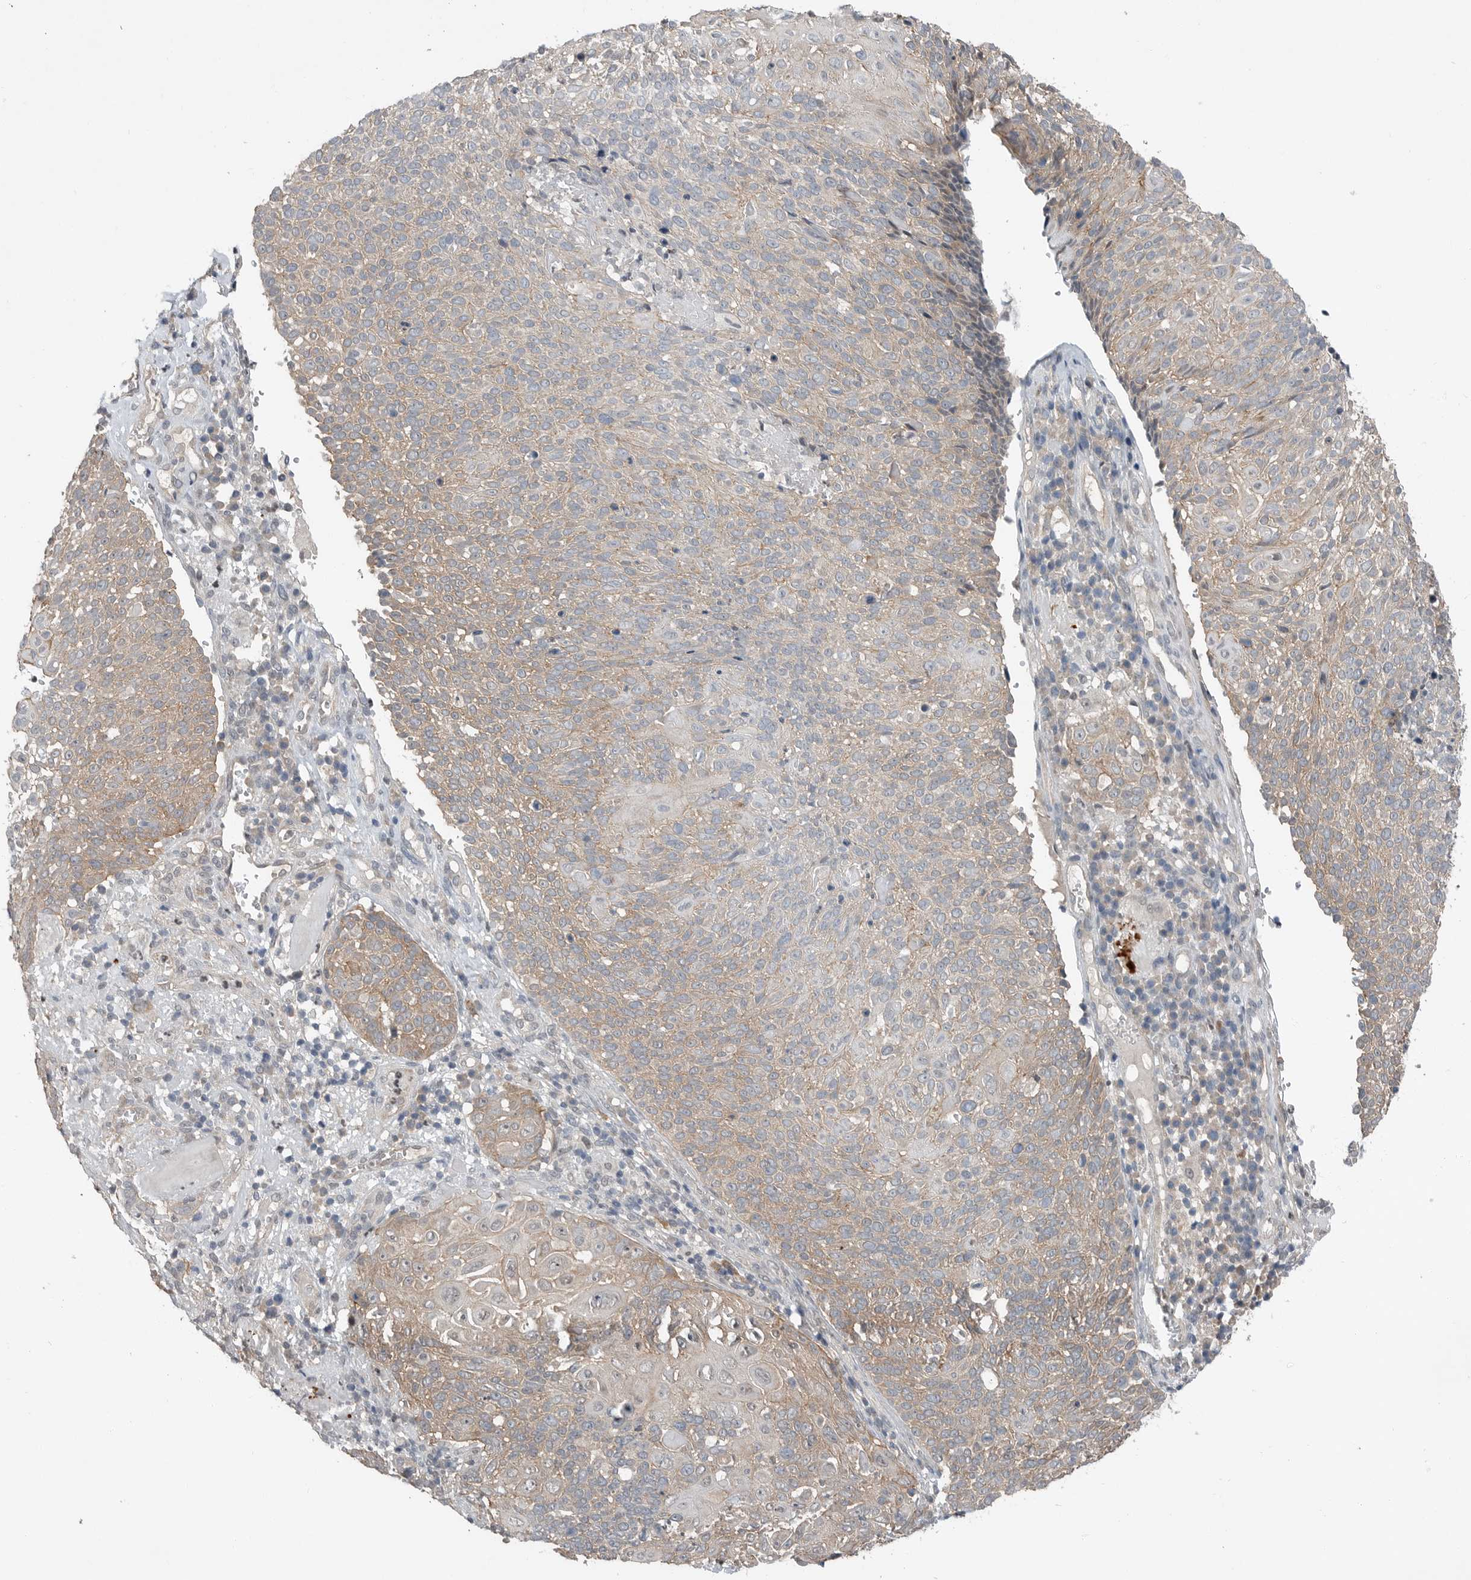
{"staining": {"intensity": "weak", "quantity": ">75%", "location": "cytoplasmic/membranous"}, "tissue": "cervical cancer", "cell_type": "Tumor cells", "image_type": "cancer", "snomed": [{"axis": "morphology", "description": "Squamous cell carcinoma, NOS"}, {"axis": "topography", "description": "Cervix"}], "caption": "Immunohistochemical staining of cervical squamous cell carcinoma displays weak cytoplasmic/membranous protein staining in about >75% of tumor cells. (IHC, brightfield microscopy, high magnification).", "gene": "MFAP3L", "patient": {"sex": "female", "age": 74}}